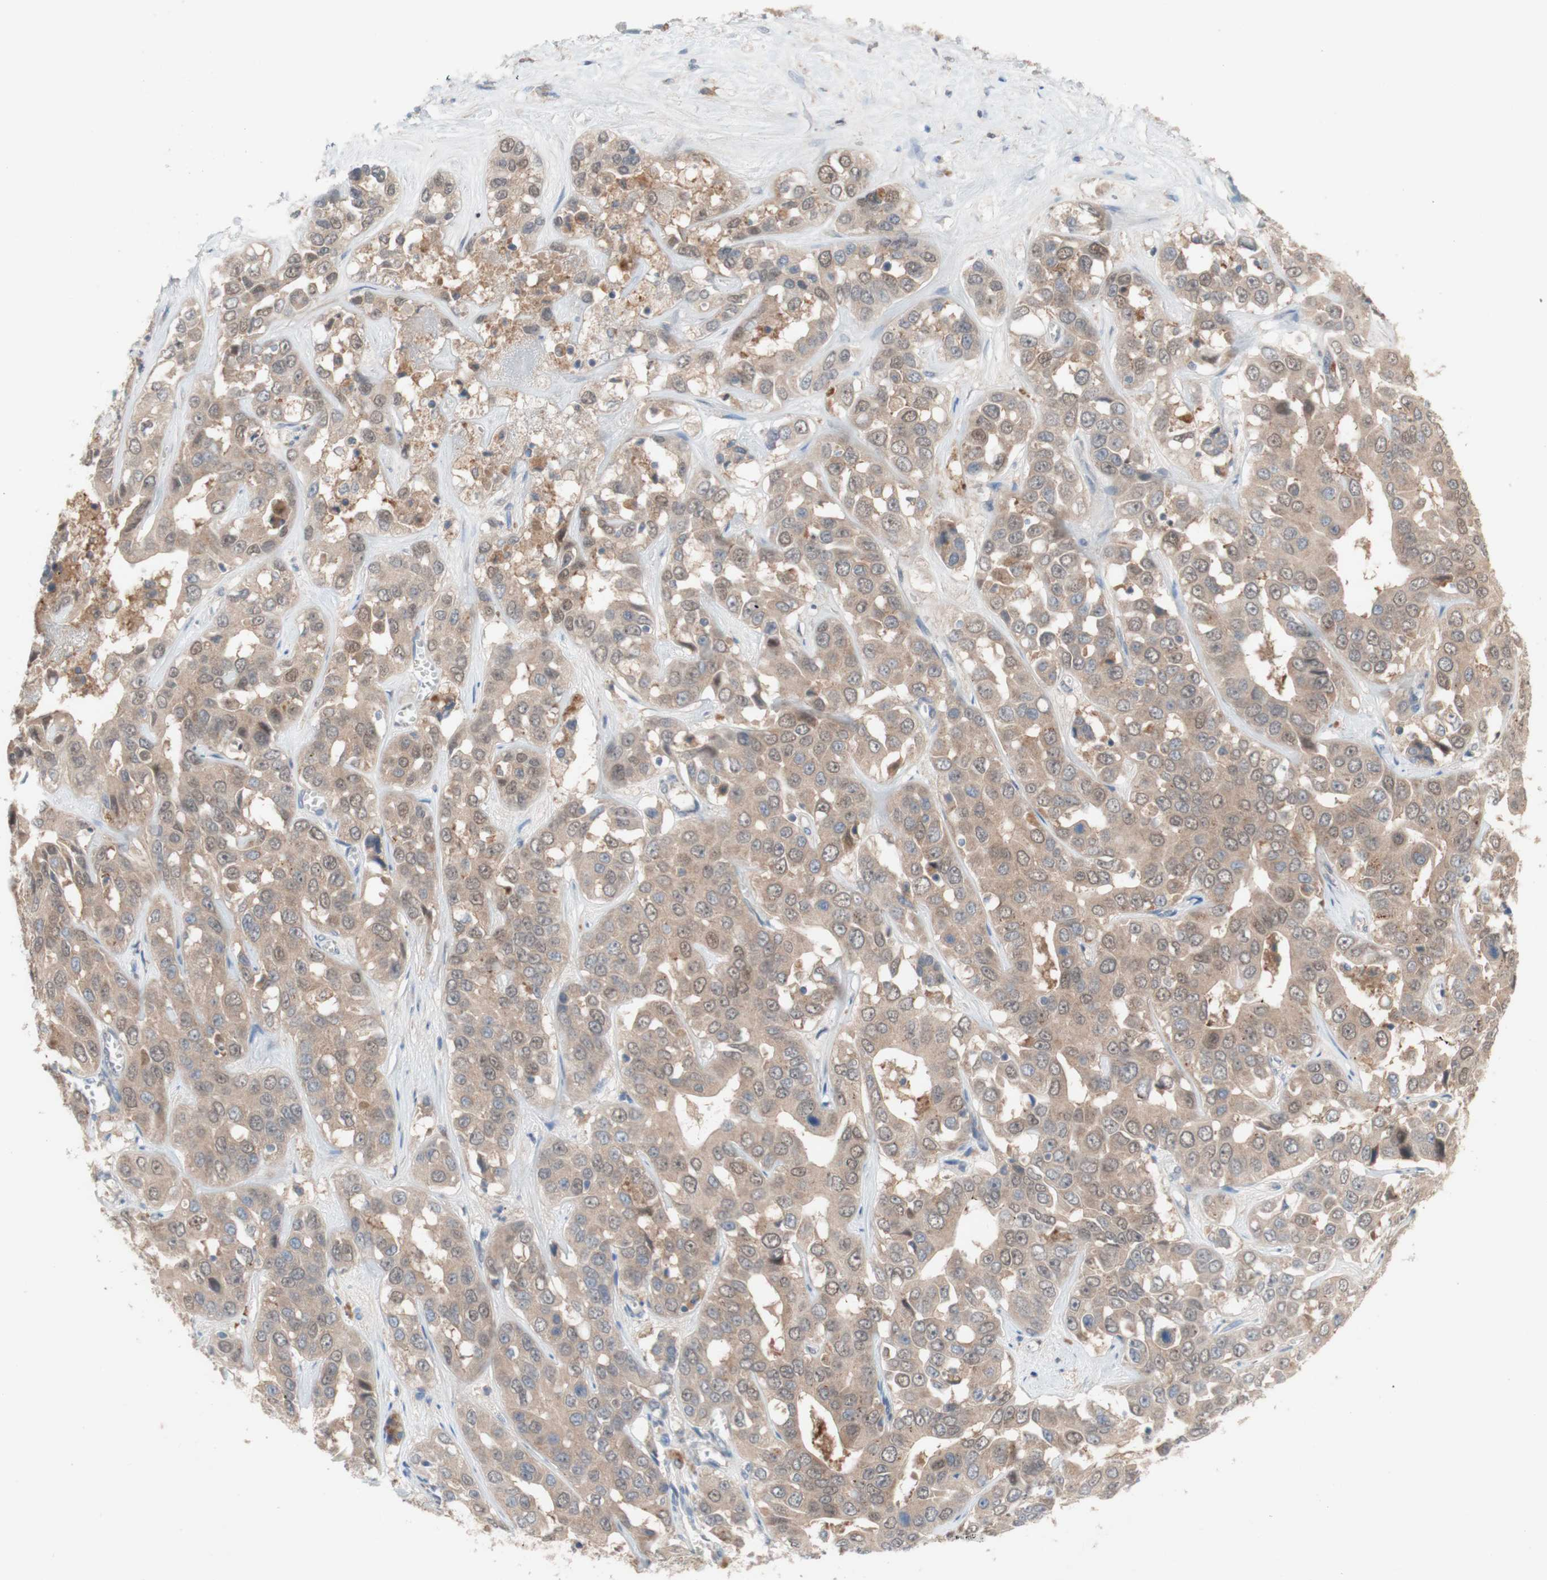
{"staining": {"intensity": "weak", "quantity": ">75%", "location": "cytoplasmic/membranous,nuclear"}, "tissue": "liver cancer", "cell_type": "Tumor cells", "image_type": "cancer", "snomed": [{"axis": "morphology", "description": "Cholangiocarcinoma"}, {"axis": "topography", "description": "Liver"}], "caption": "A brown stain highlights weak cytoplasmic/membranous and nuclear staining of a protein in cholangiocarcinoma (liver) tumor cells. The staining was performed using DAB, with brown indicating positive protein expression. Nuclei are stained blue with hematoxylin.", "gene": "PEX2", "patient": {"sex": "female", "age": 52}}